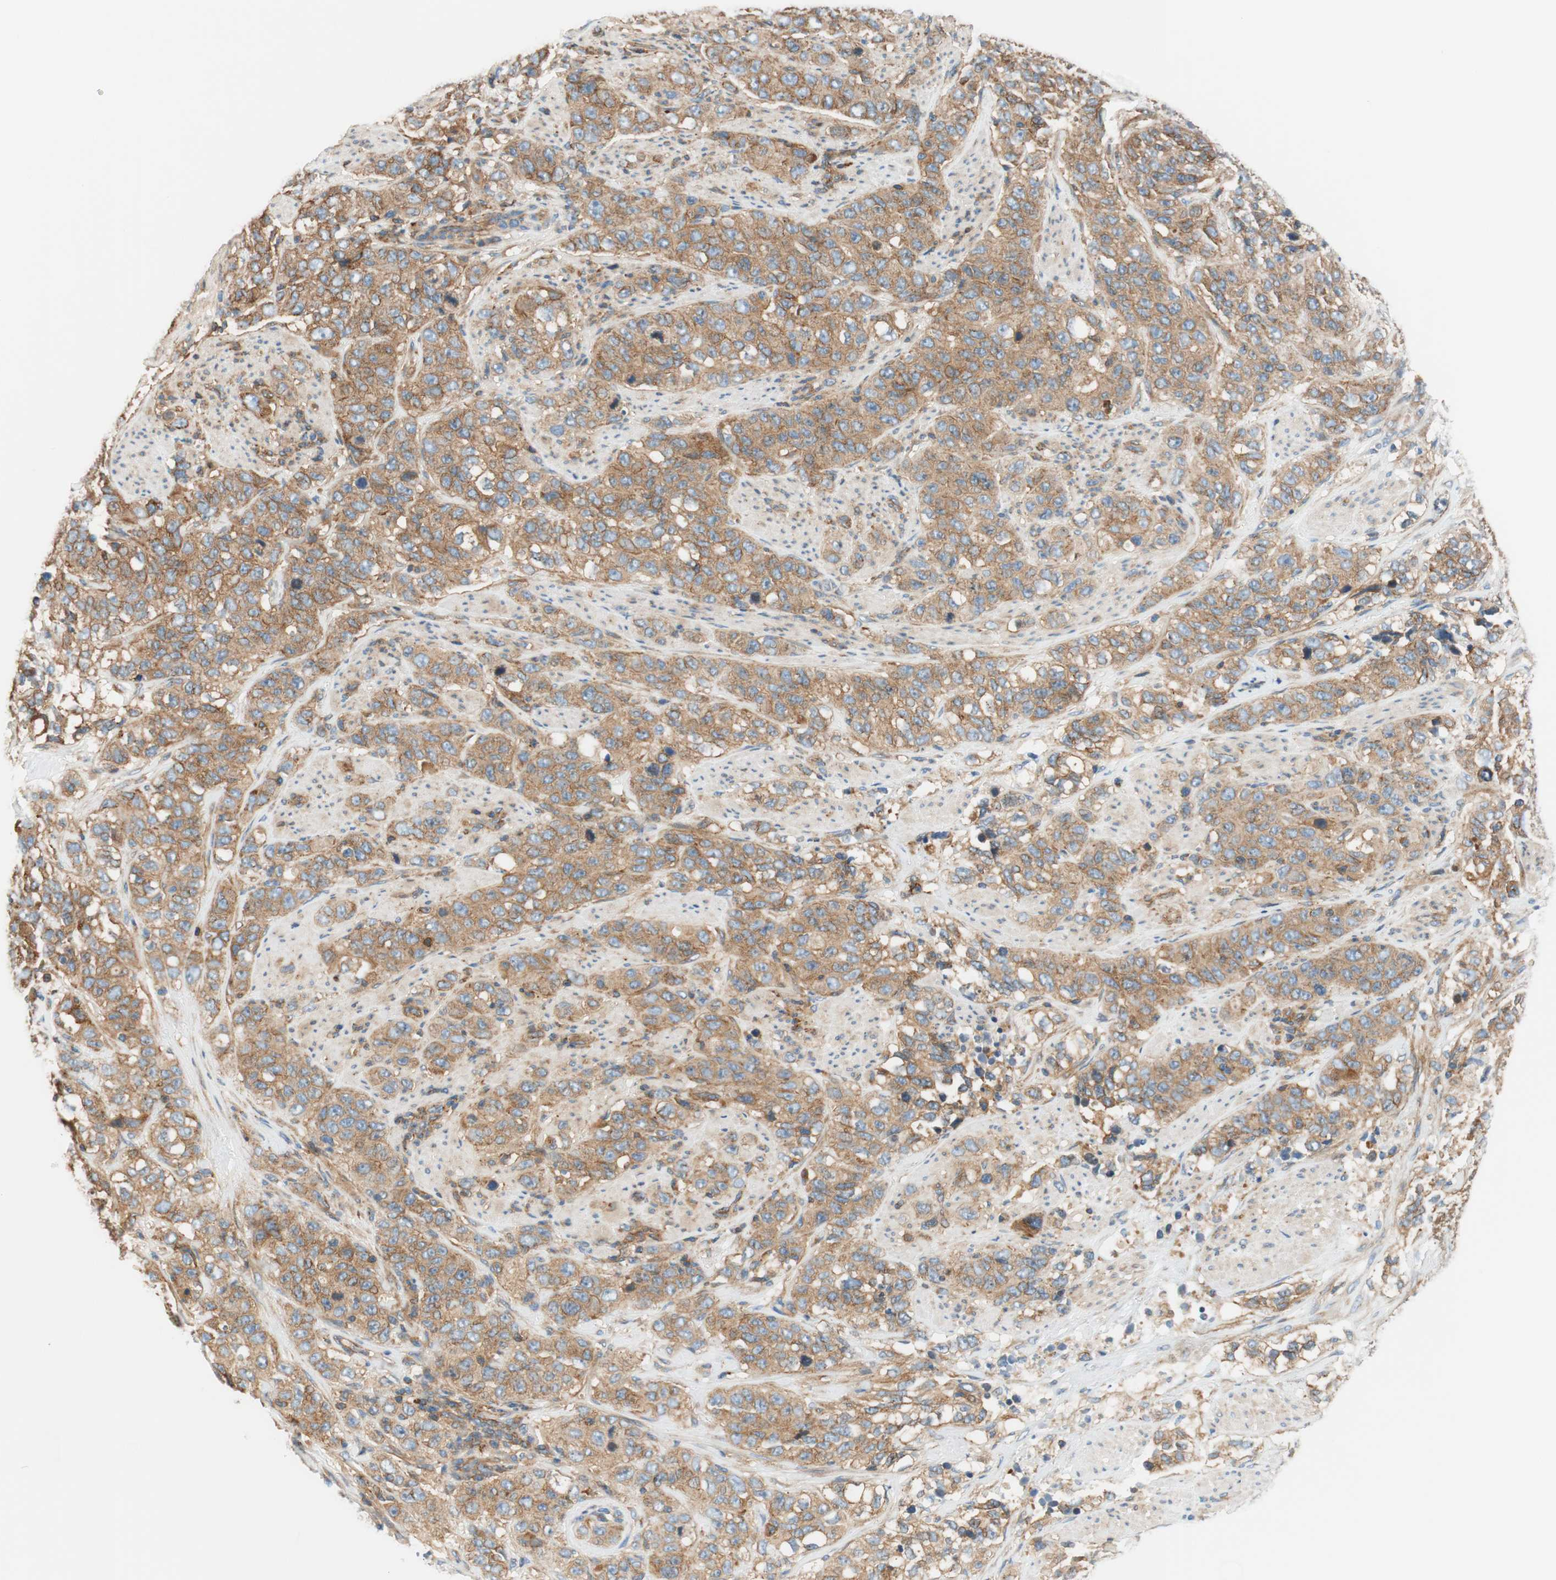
{"staining": {"intensity": "moderate", "quantity": ">75%", "location": "cytoplasmic/membranous"}, "tissue": "stomach cancer", "cell_type": "Tumor cells", "image_type": "cancer", "snomed": [{"axis": "morphology", "description": "Adenocarcinoma, NOS"}, {"axis": "topography", "description": "Stomach"}], "caption": "This image reveals immunohistochemistry staining of human stomach cancer, with medium moderate cytoplasmic/membranous expression in about >75% of tumor cells.", "gene": "VPS26A", "patient": {"sex": "male", "age": 48}}